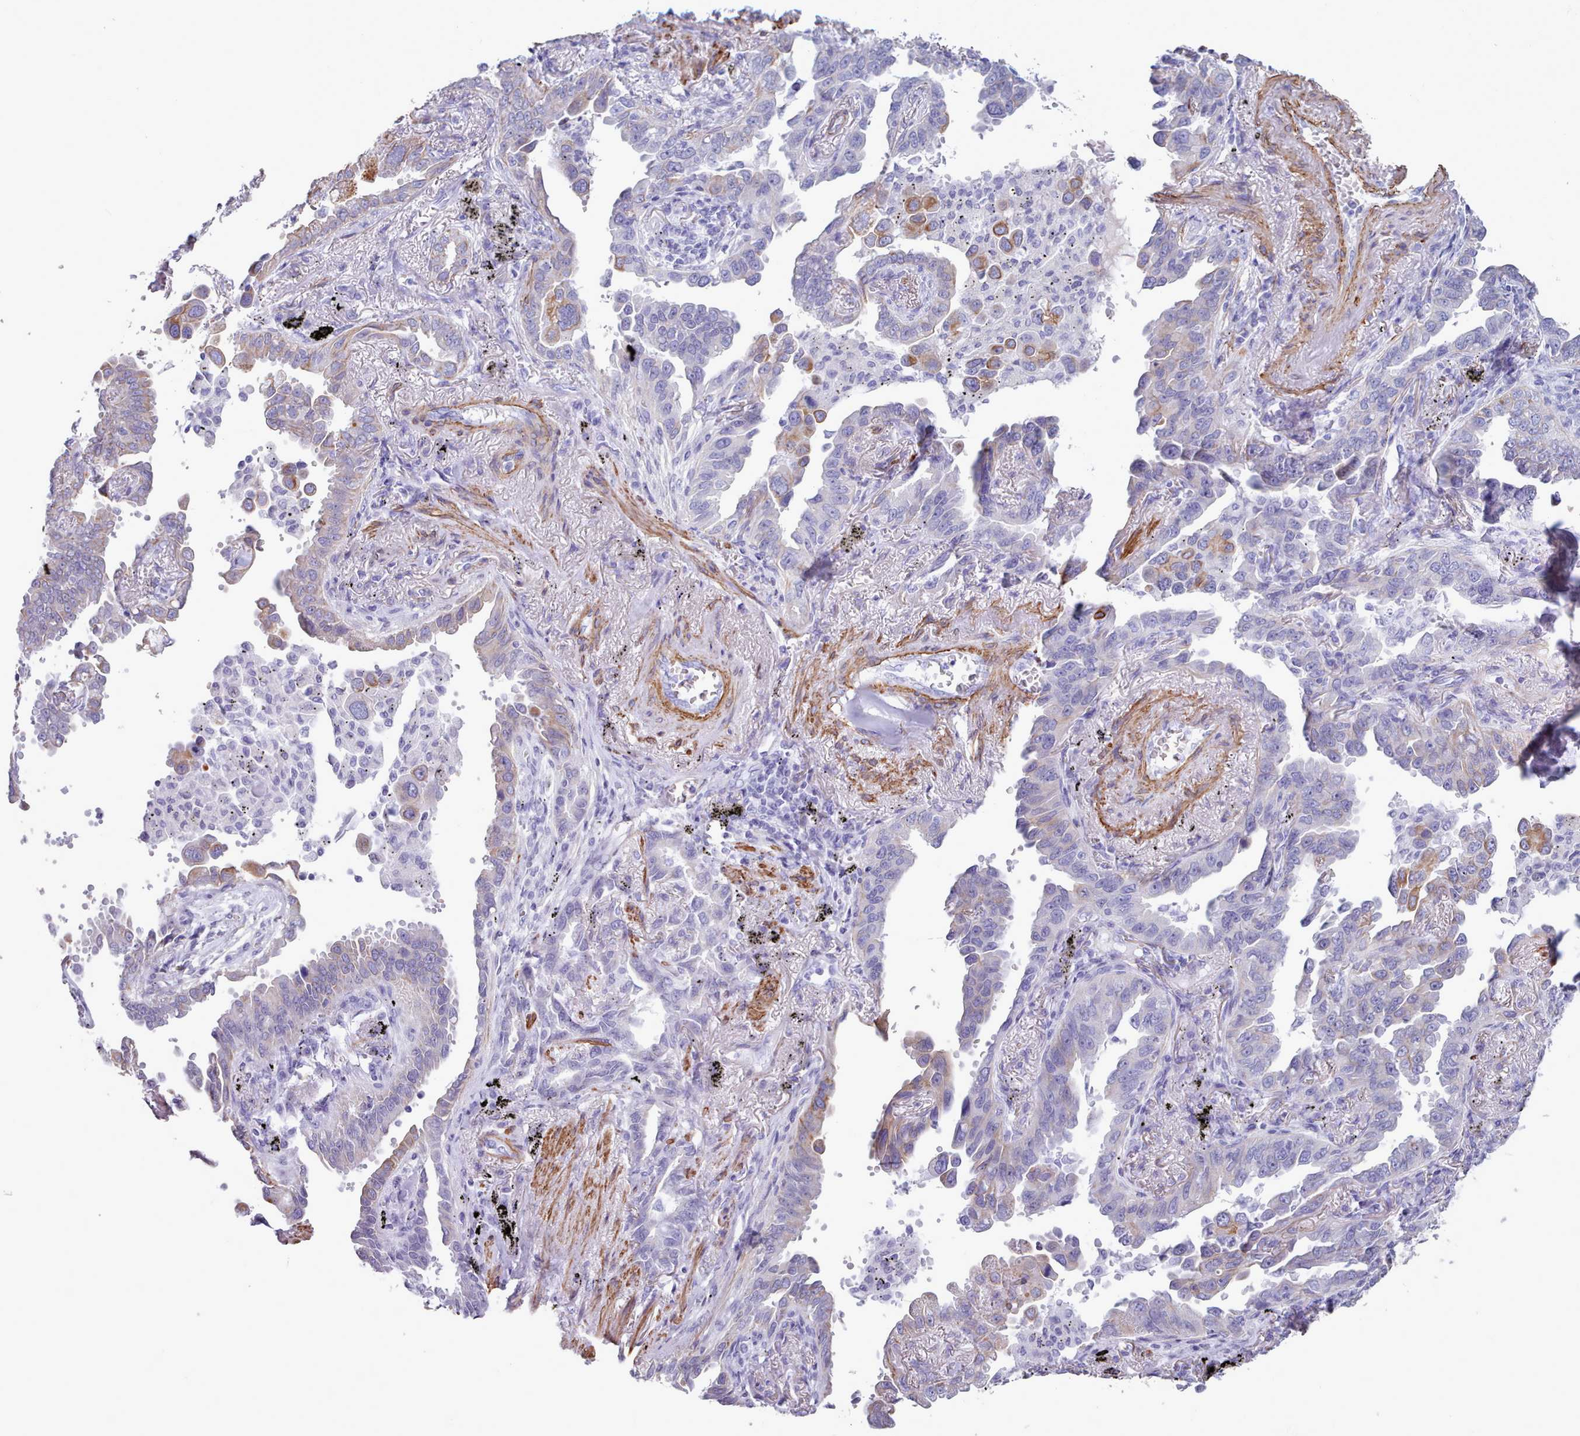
{"staining": {"intensity": "moderate", "quantity": "<25%", "location": "cytoplasmic/membranous"}, "tissue": "lung cancer", "cell_type": "Tumor cells", "image_type": "cancer", "snomed": [{"axis": "morphology", "description": "Adenocarcinoma, NOS"}, {"axis": "topography", "description": "Lung"}], "caption": "A micrograph of human lung adenocarcinoma stained for a protein reveals moderate cytoplasmic/membranous brown staining in tumor cells. (brown staining indicates protein expression, while blue staining denotes nuclei).", "gene": "FPGS", "patient": {"sex": "male", "age": 67}}